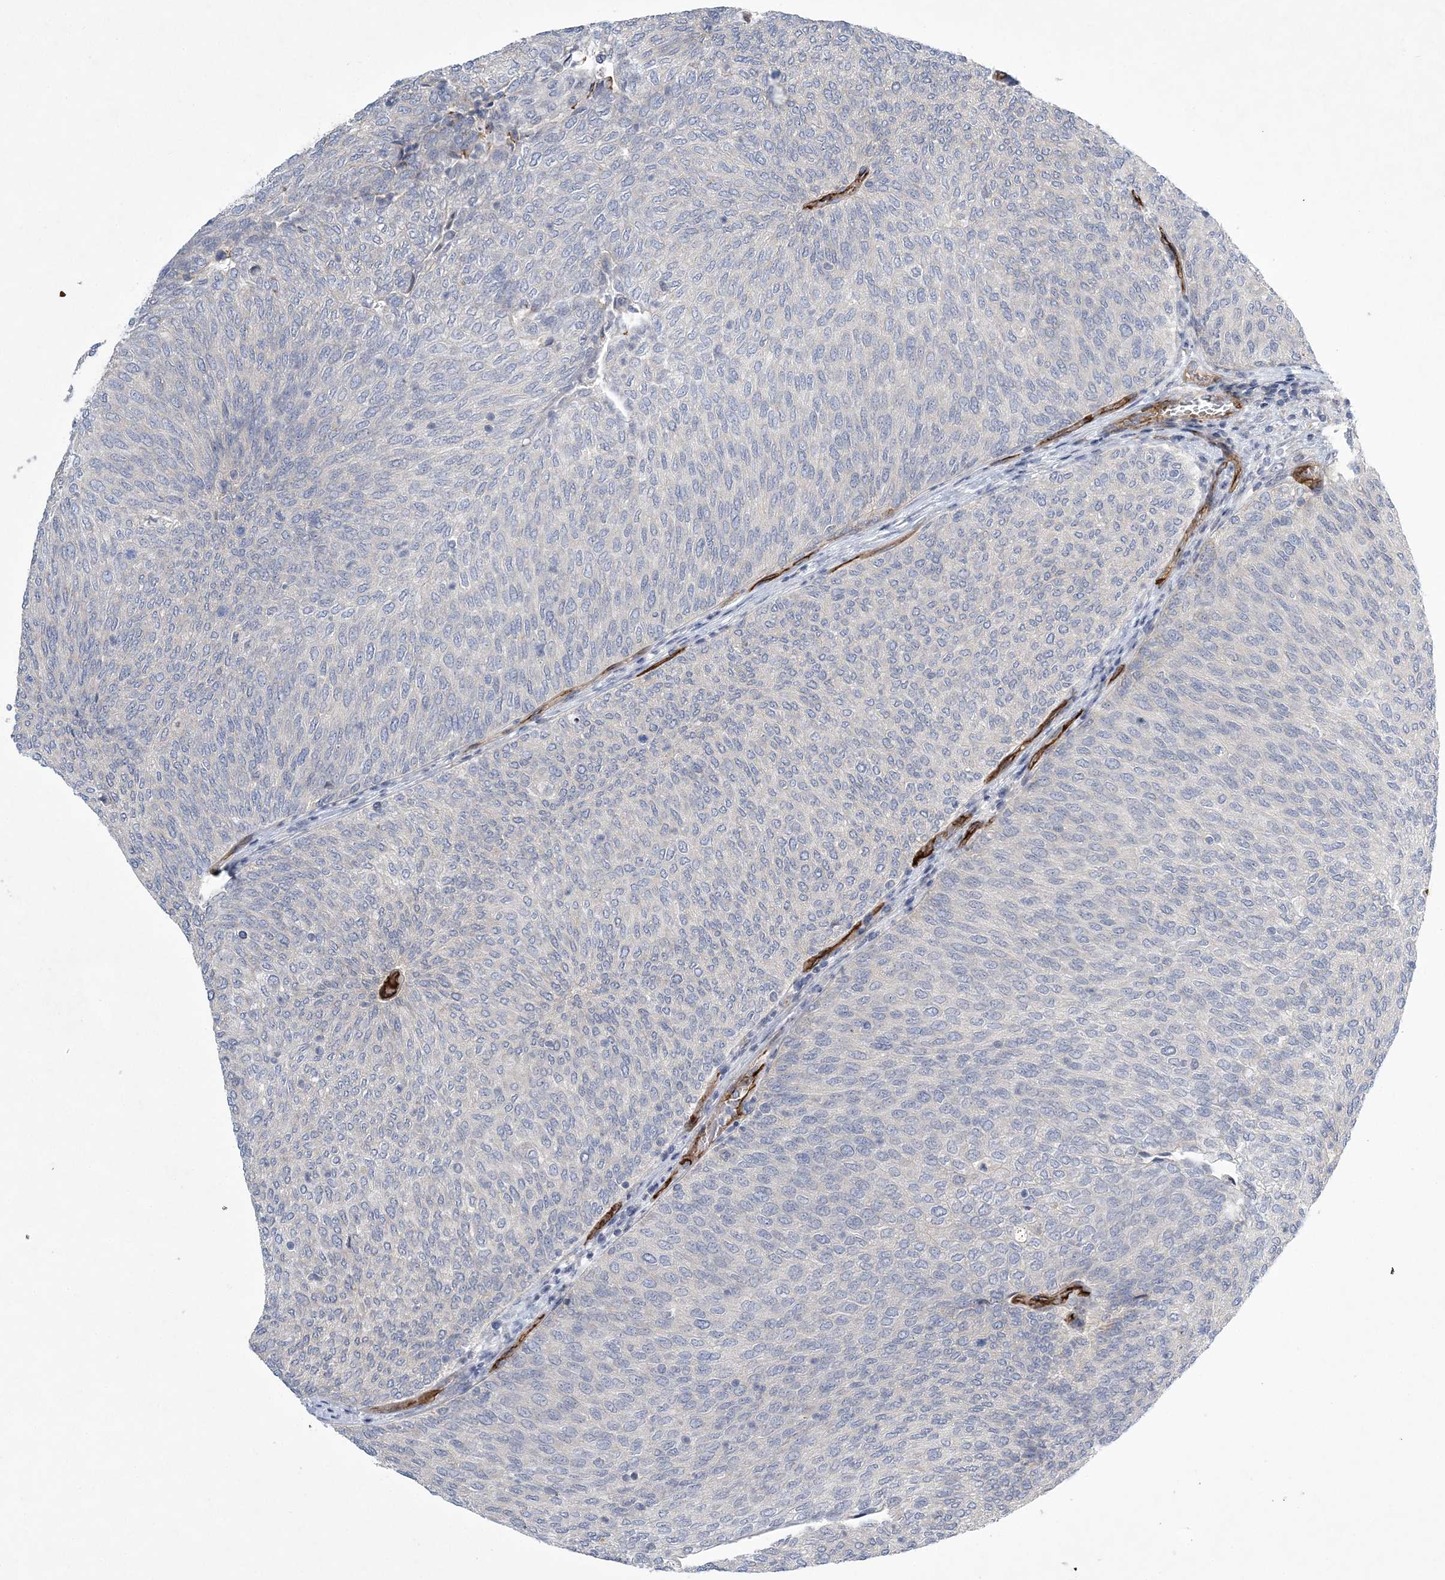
{"staining": {"intensity": "negative", "quantity": "none", "location": "none"}, "tissue": "urothelial cancer", "cell_type": "Tumor cells", "image_type": "cancer", "snomed": [{"axis": "morphology", "description": "Urothelial carcinoma, Low grade"}, {"axis": "topography", "description": "Urinary bladder"}], "caption": "Immunohistochemistry image of neoplastic tissue: urothelial cancer stained with DAB shows no significant protein expression in tumor cells.", "gene": "CALN1", "patient": {"sex": "female", "age": 79}}